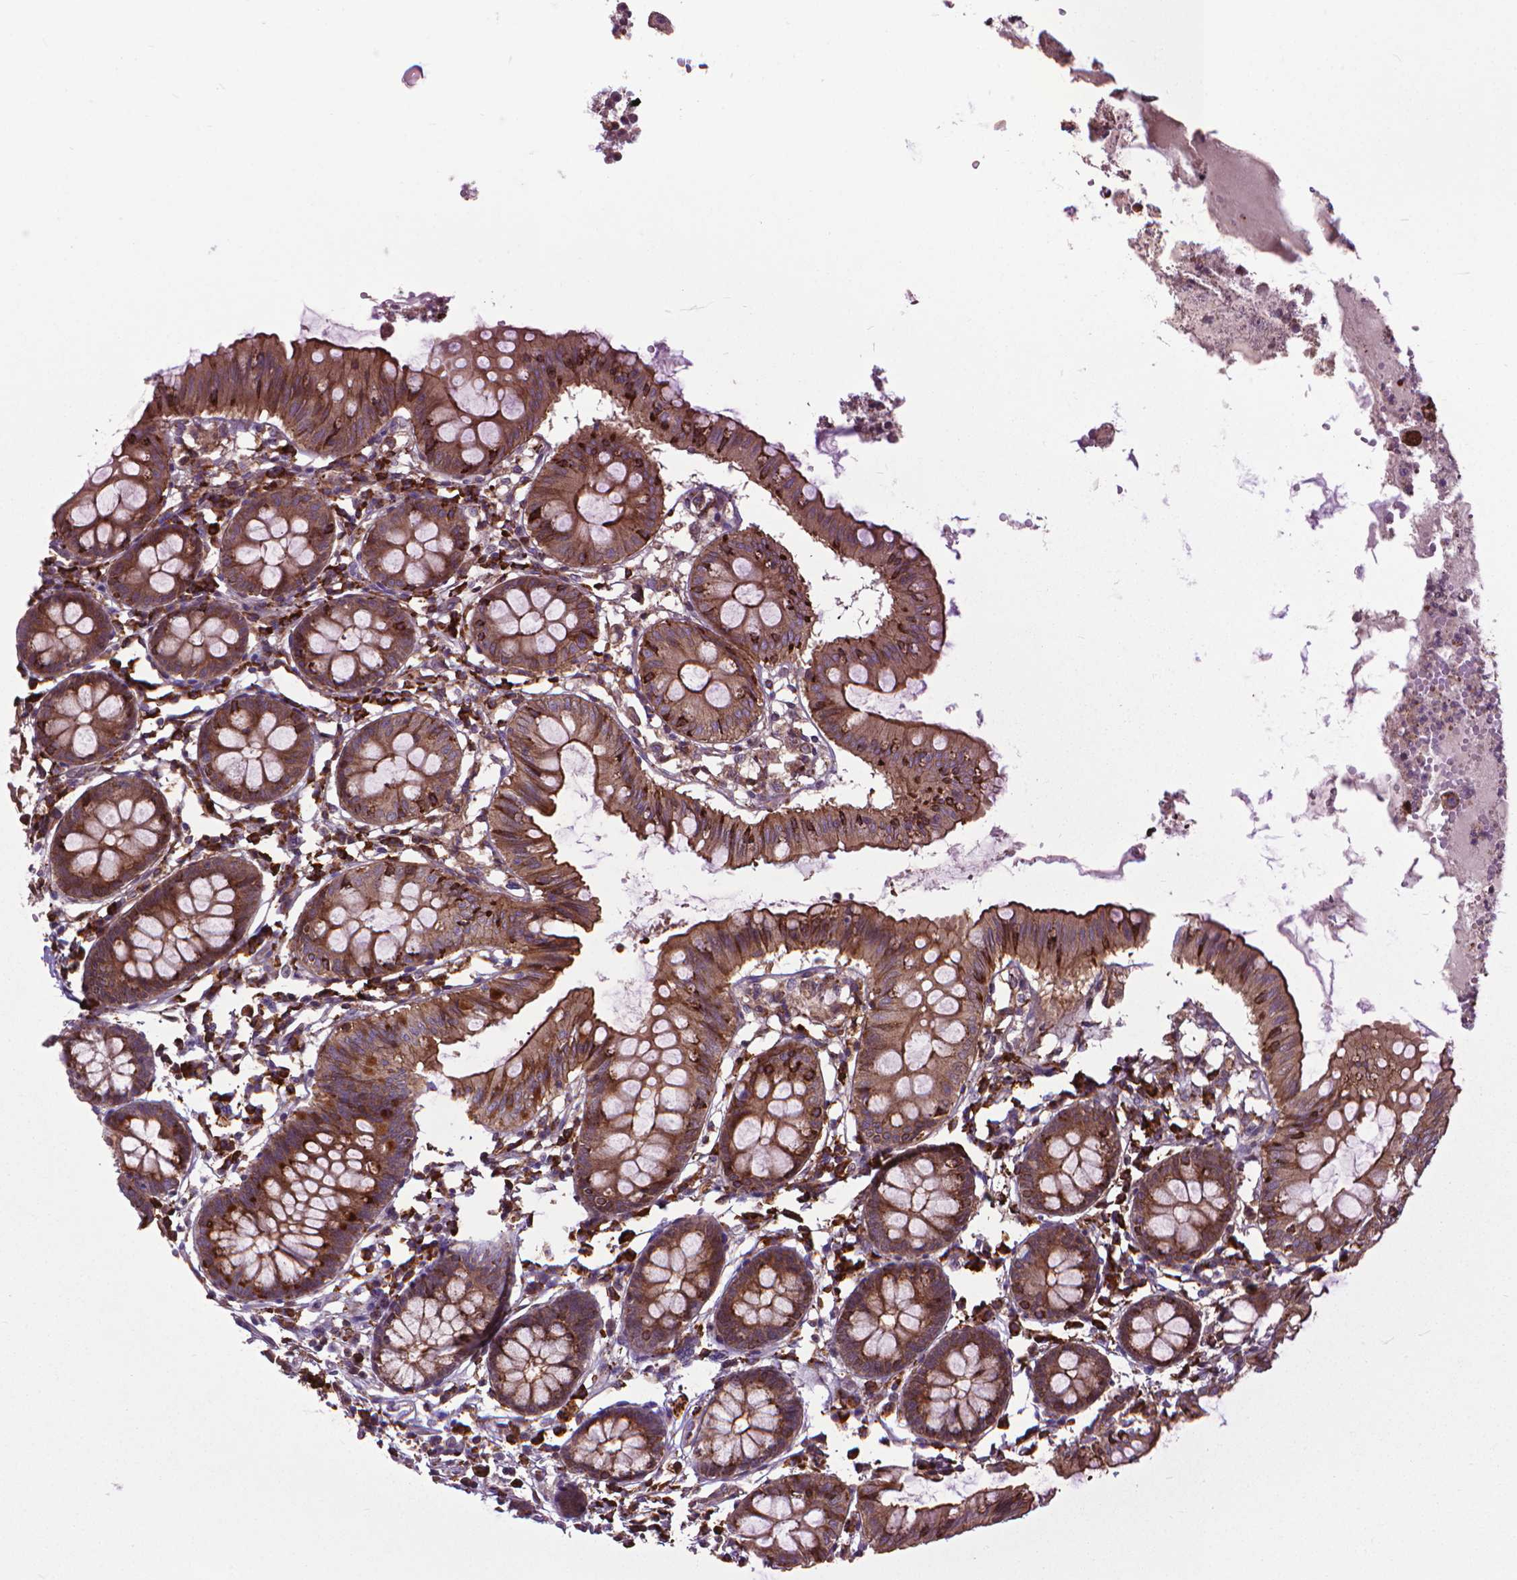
{"staining": {"intensity": "strong", "quantity": ">75%", "location": "cytoplasmic/membranous"}, "tissue": "colon", "cell_type": "Glandular cells", "image_type": "normal", "snomed": [{"axis": "morphology", "description": "Normal tissue, NOS"}, {"axis": "topography", "description": "Colon"}], "caption": "Brown immunohistochemical staining in benign colon displays strong cytoplasmic/membranous expression in about >75% of glandular cells.", "gene": "MYH14", "patient": {"sex": "female", "age": 84}}